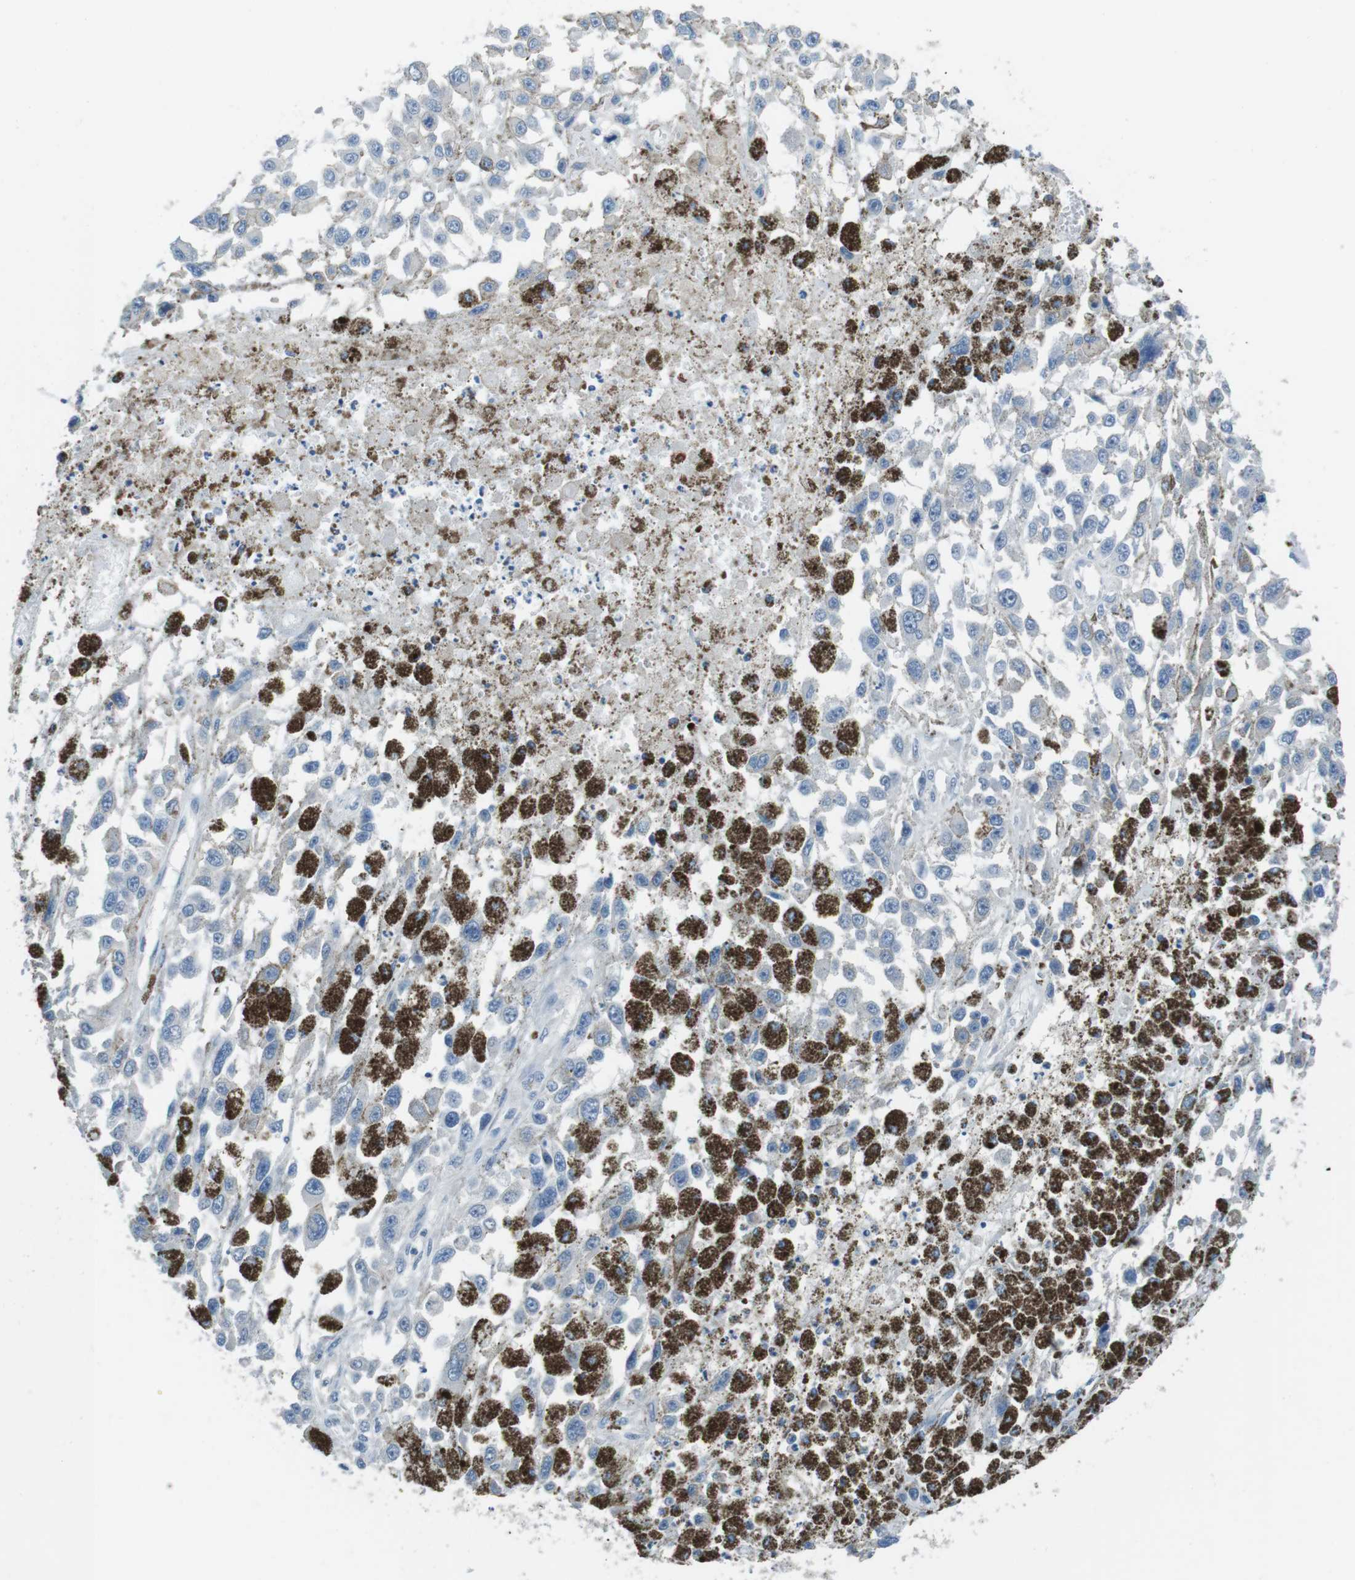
{"staining": {"intensity": "negative", "quantity": "none", "location": "none"}, "tissue": "melanoma", "cell_type": "Tumor cells", "image_type": "cancer", "snomed": [{"axis": "morphology", "description": "Malignant melanoma, Metastatic site"}, {"axis": "topography", "description": "Lymph node"}], "caption": "High magnification brightfield microscopy of melanoma stained with DAB (3,3'-diaminobenzidine) (brown) and counterstained with hematoxylin (blue): tumor cells show no significant positivity.", "gene": "CYP2C8", "patient": {"sex": "male", "age": 59}}